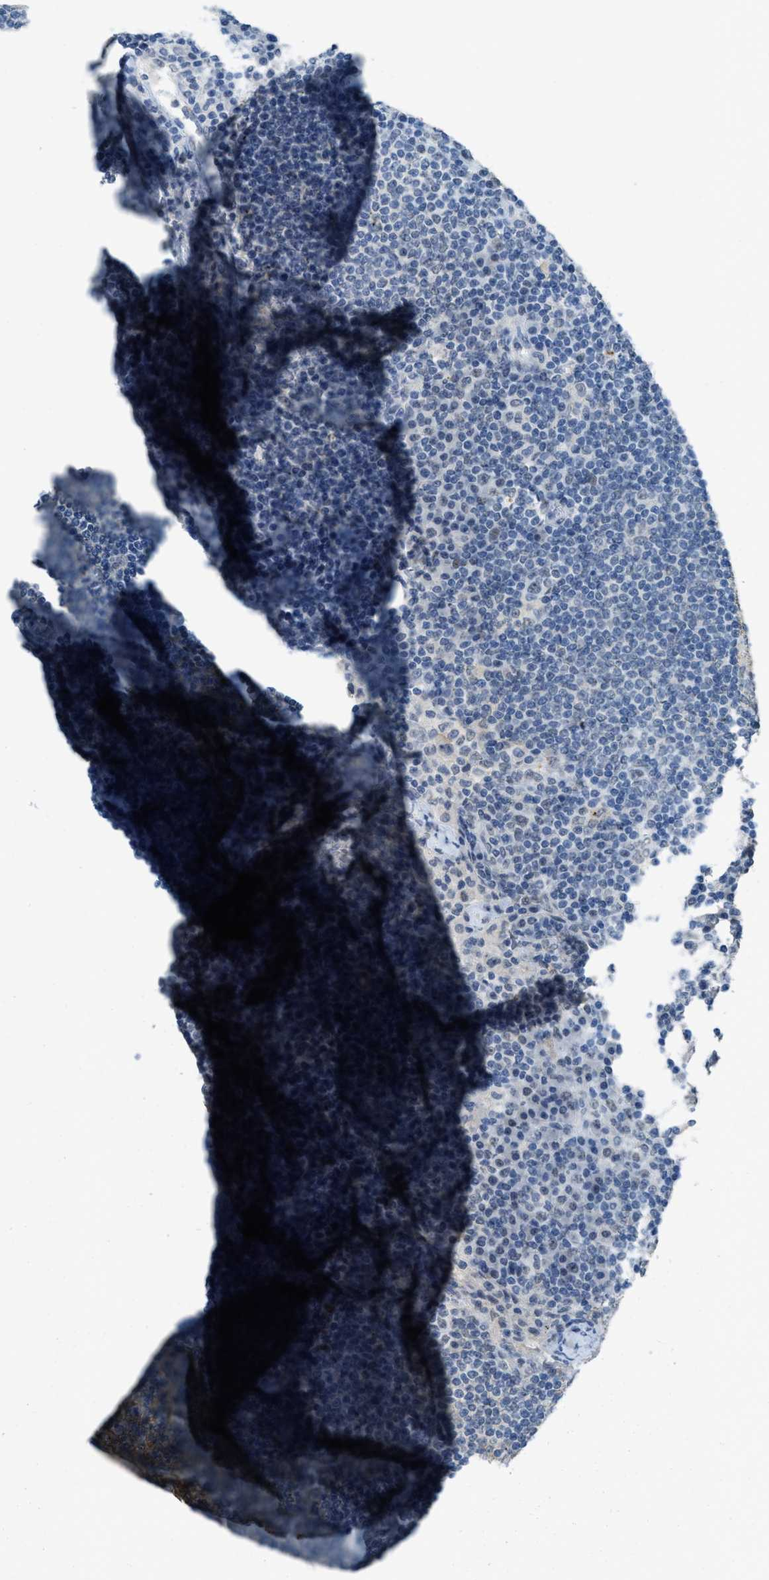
{"staining": {"intensity": "weak", "quantity": "<25%", "location": "nuclear"}, "tissue": "lymph node", "cell_type": "Germinal center cells", "image_type": "normal", "snomed": [{"axis": "morphology", "description": "Normal tissue, NOS"}, {"axis": "topography", "description": "Lymph node"}], "caption": "This is a micrograph of immunohistochemistry staining of unremarkable lymph node, which shows no positivity in germinal center cells.", "gene": "TTC13", "patient": {"sex": "female", "age": 53}}